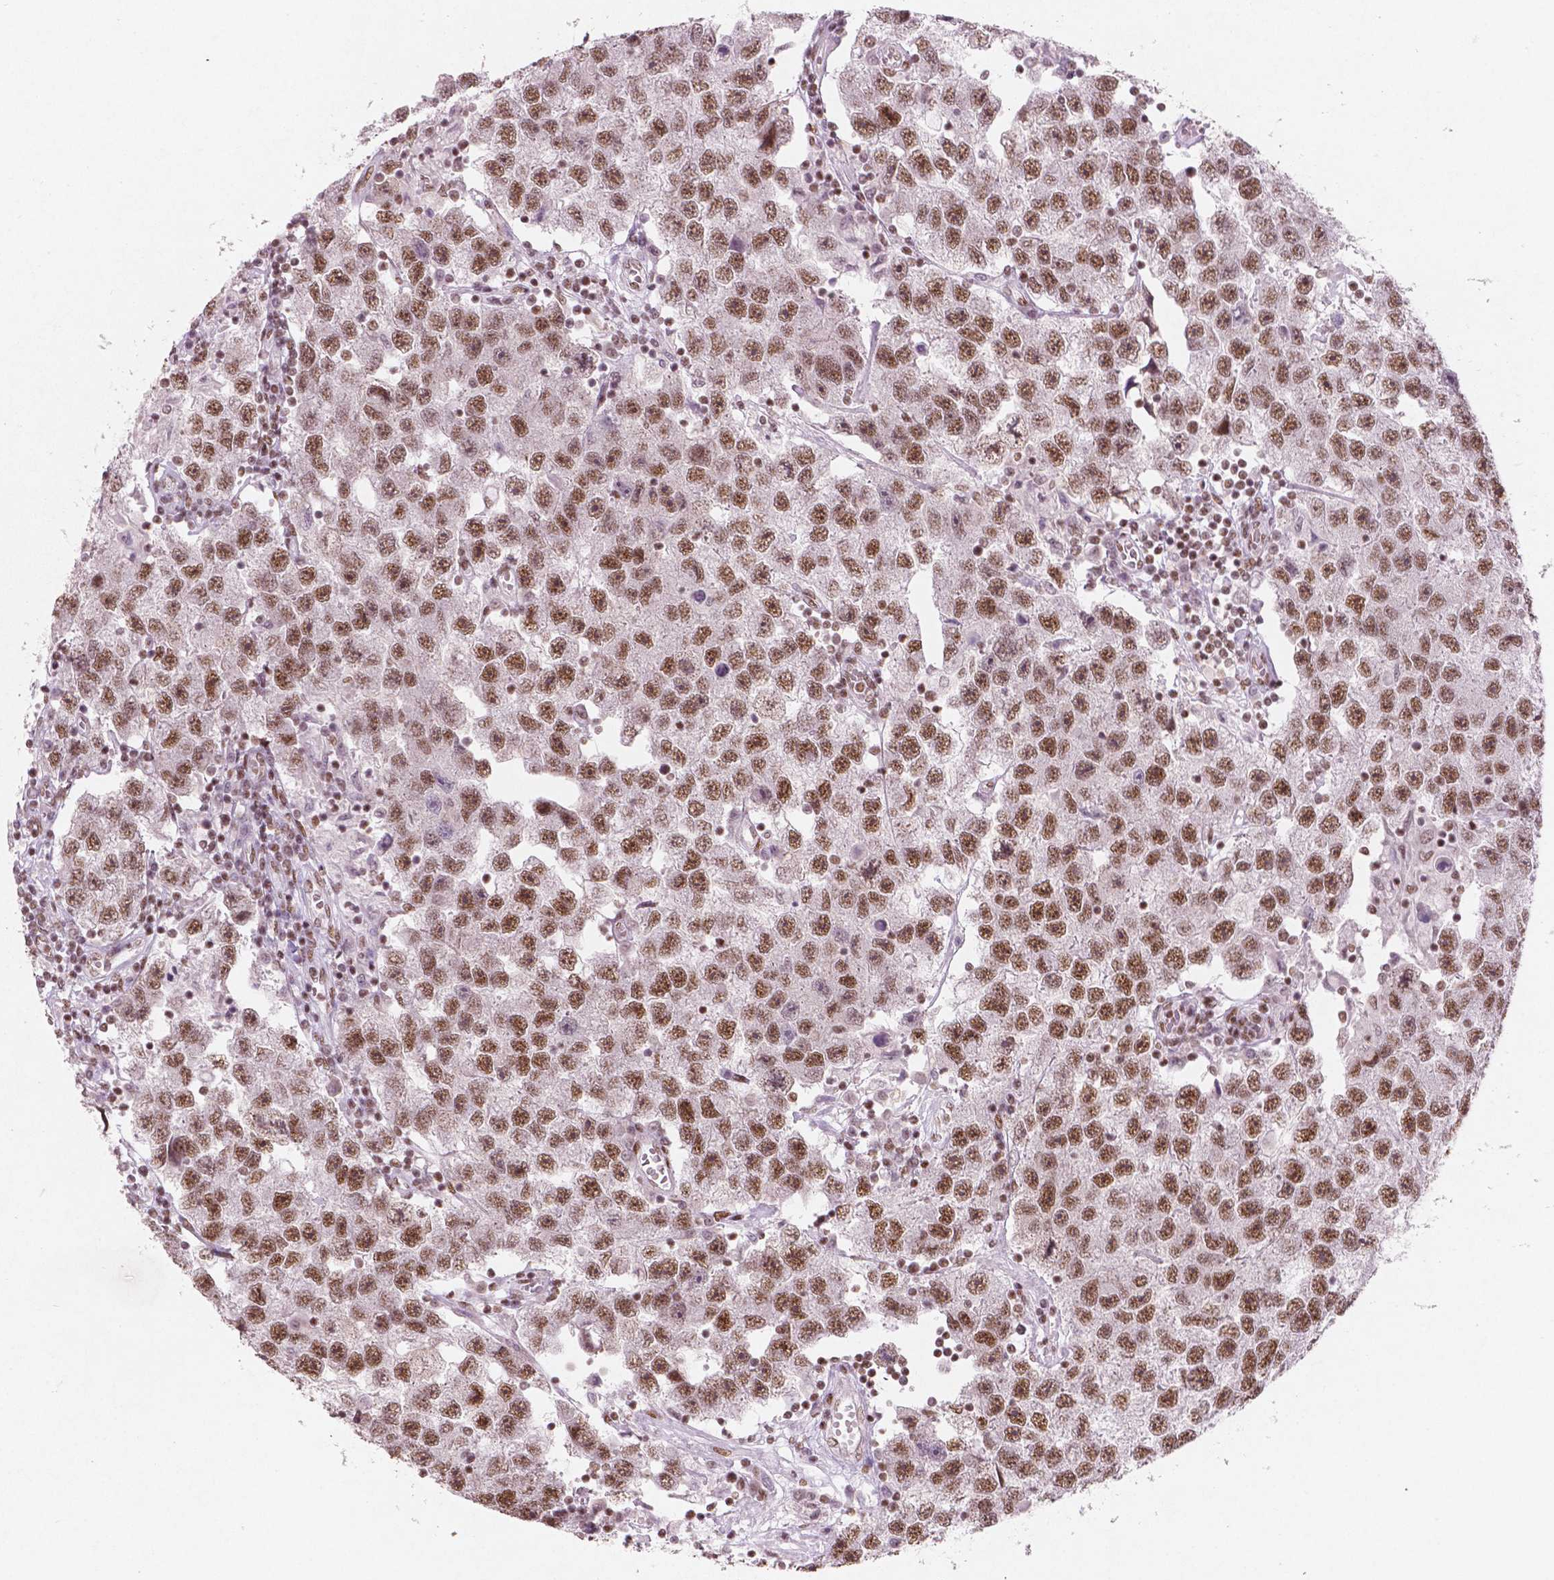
{"staining": {"intensity": "moderate", "quantity": ">75%", "location": "nuclear"}, "tissue": "testis cancer", "cell_type": "Tumor cells", "image_type": "cancer", "snomed": [{"axis": "morphology", "description": "Seminoma, NOS"}, {"axis": "topography", "description": "Testis"}], "caption": "About >75% of tumor cells in seminoma (testis) reveal moderate nuclear protein positivity as visualized by brown immunohistochemical staining.", "gene": "BRD4", "patient": {"sex": "male", "age": 26}}